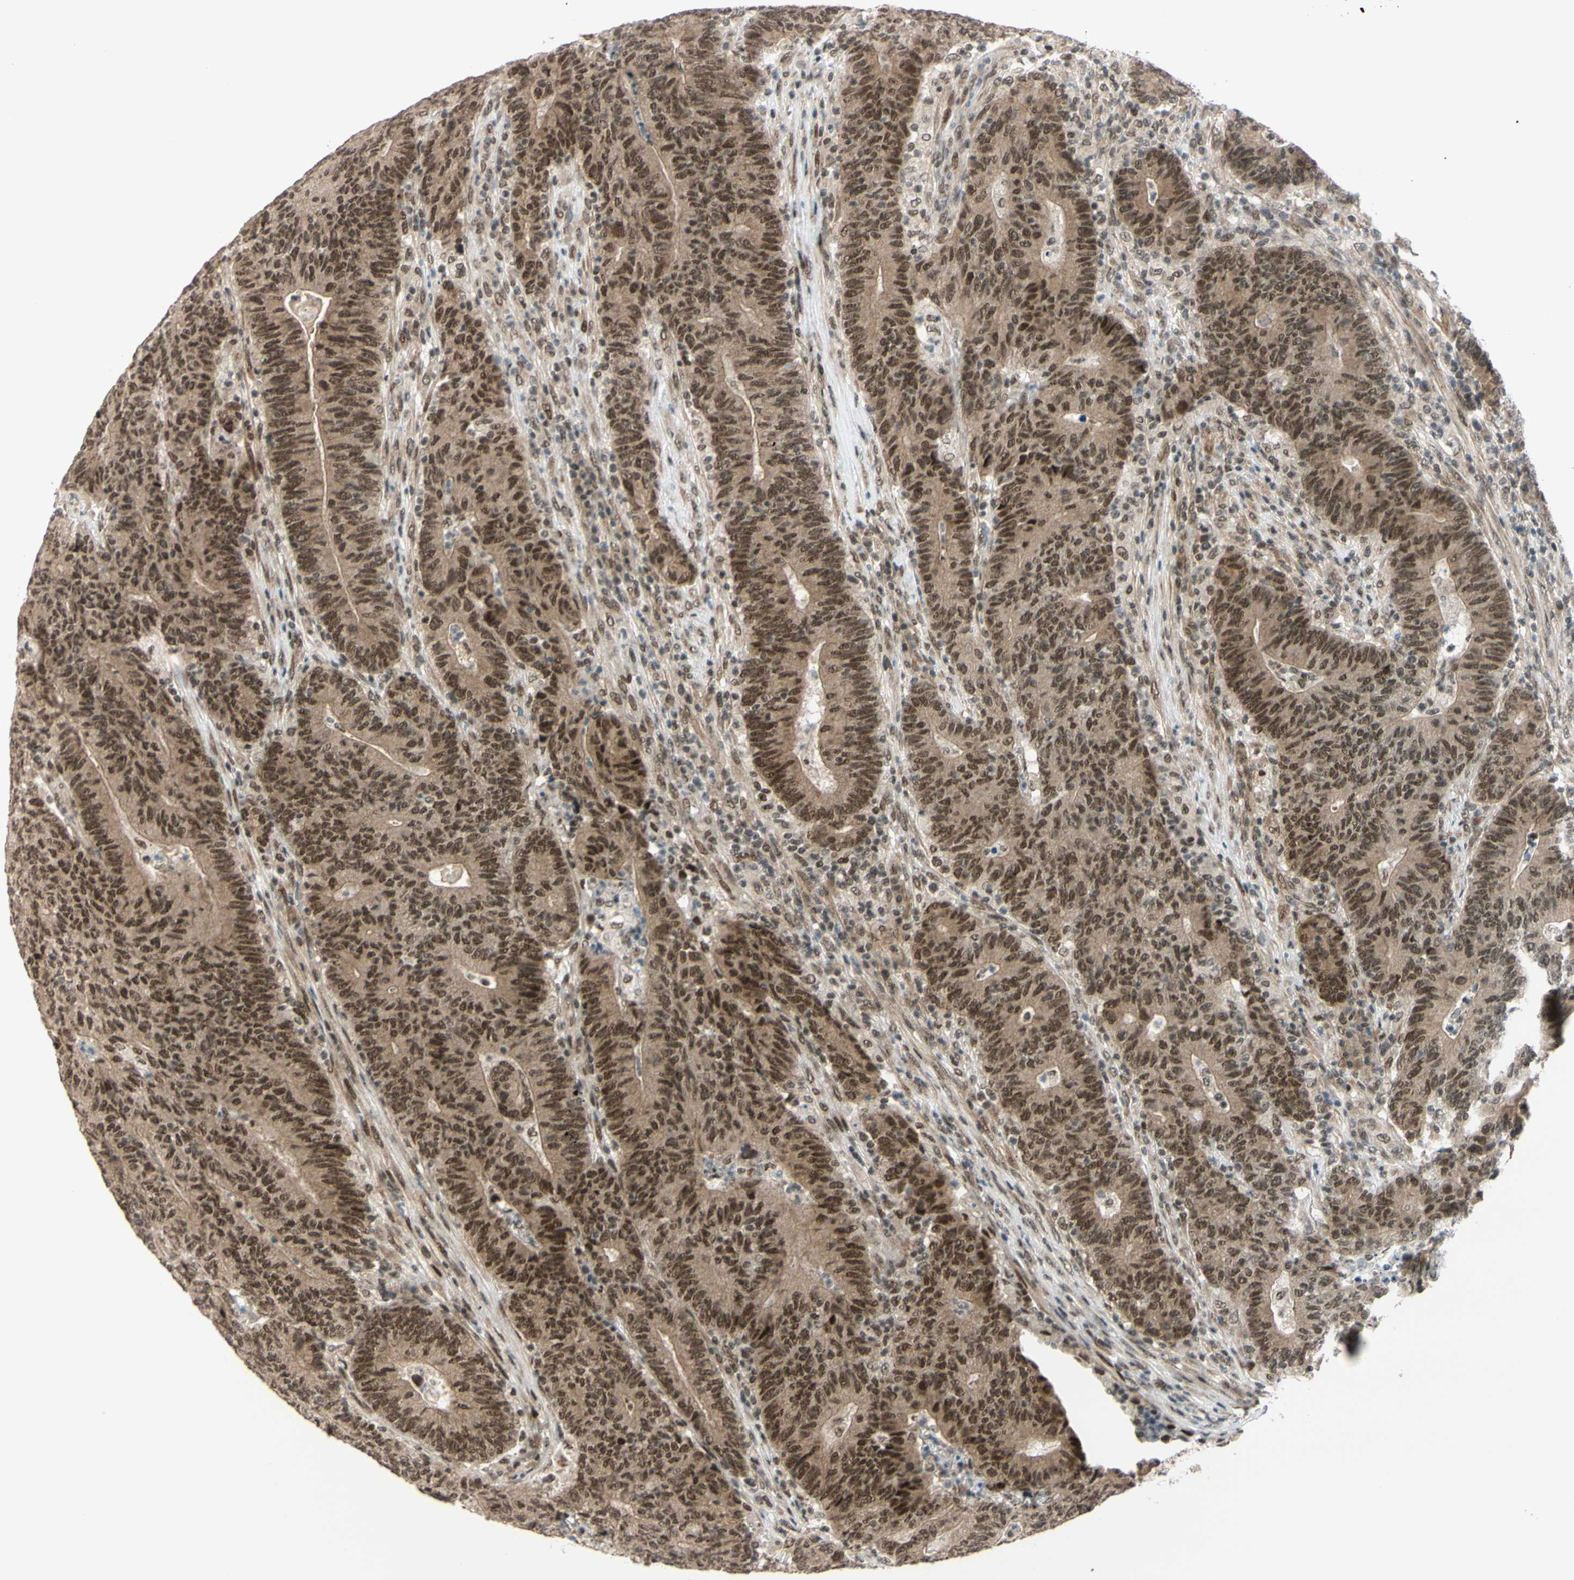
{"staining": {"intensity": "moderate", "quantity": ">75%", "location": "cytoplasmic/membranous,nuclear"}, "tissue": "colorectal cancer", "cell_type": "Tumor cells", "image_type": "cancer", "snomed": [{"axis": "morphology", "description": "Normal tissue, NOS"}, {"axis": "morphology", "description": "Adenocarcinoma, NOS"}, {"axis": "topography", "description": "Colon"}], "caption": "High-power microscopy captured an immunohistochemistry (IHC) micrograph of colorectal cancer (adenocarcinoma), revealing moderate cytoplasmic/membranous and nuclear expression in about >75% of tumor cells. Nuclei are stained in blue.", "gene": "BRMS1", "patient": {"sex": "female", "age": 75}}